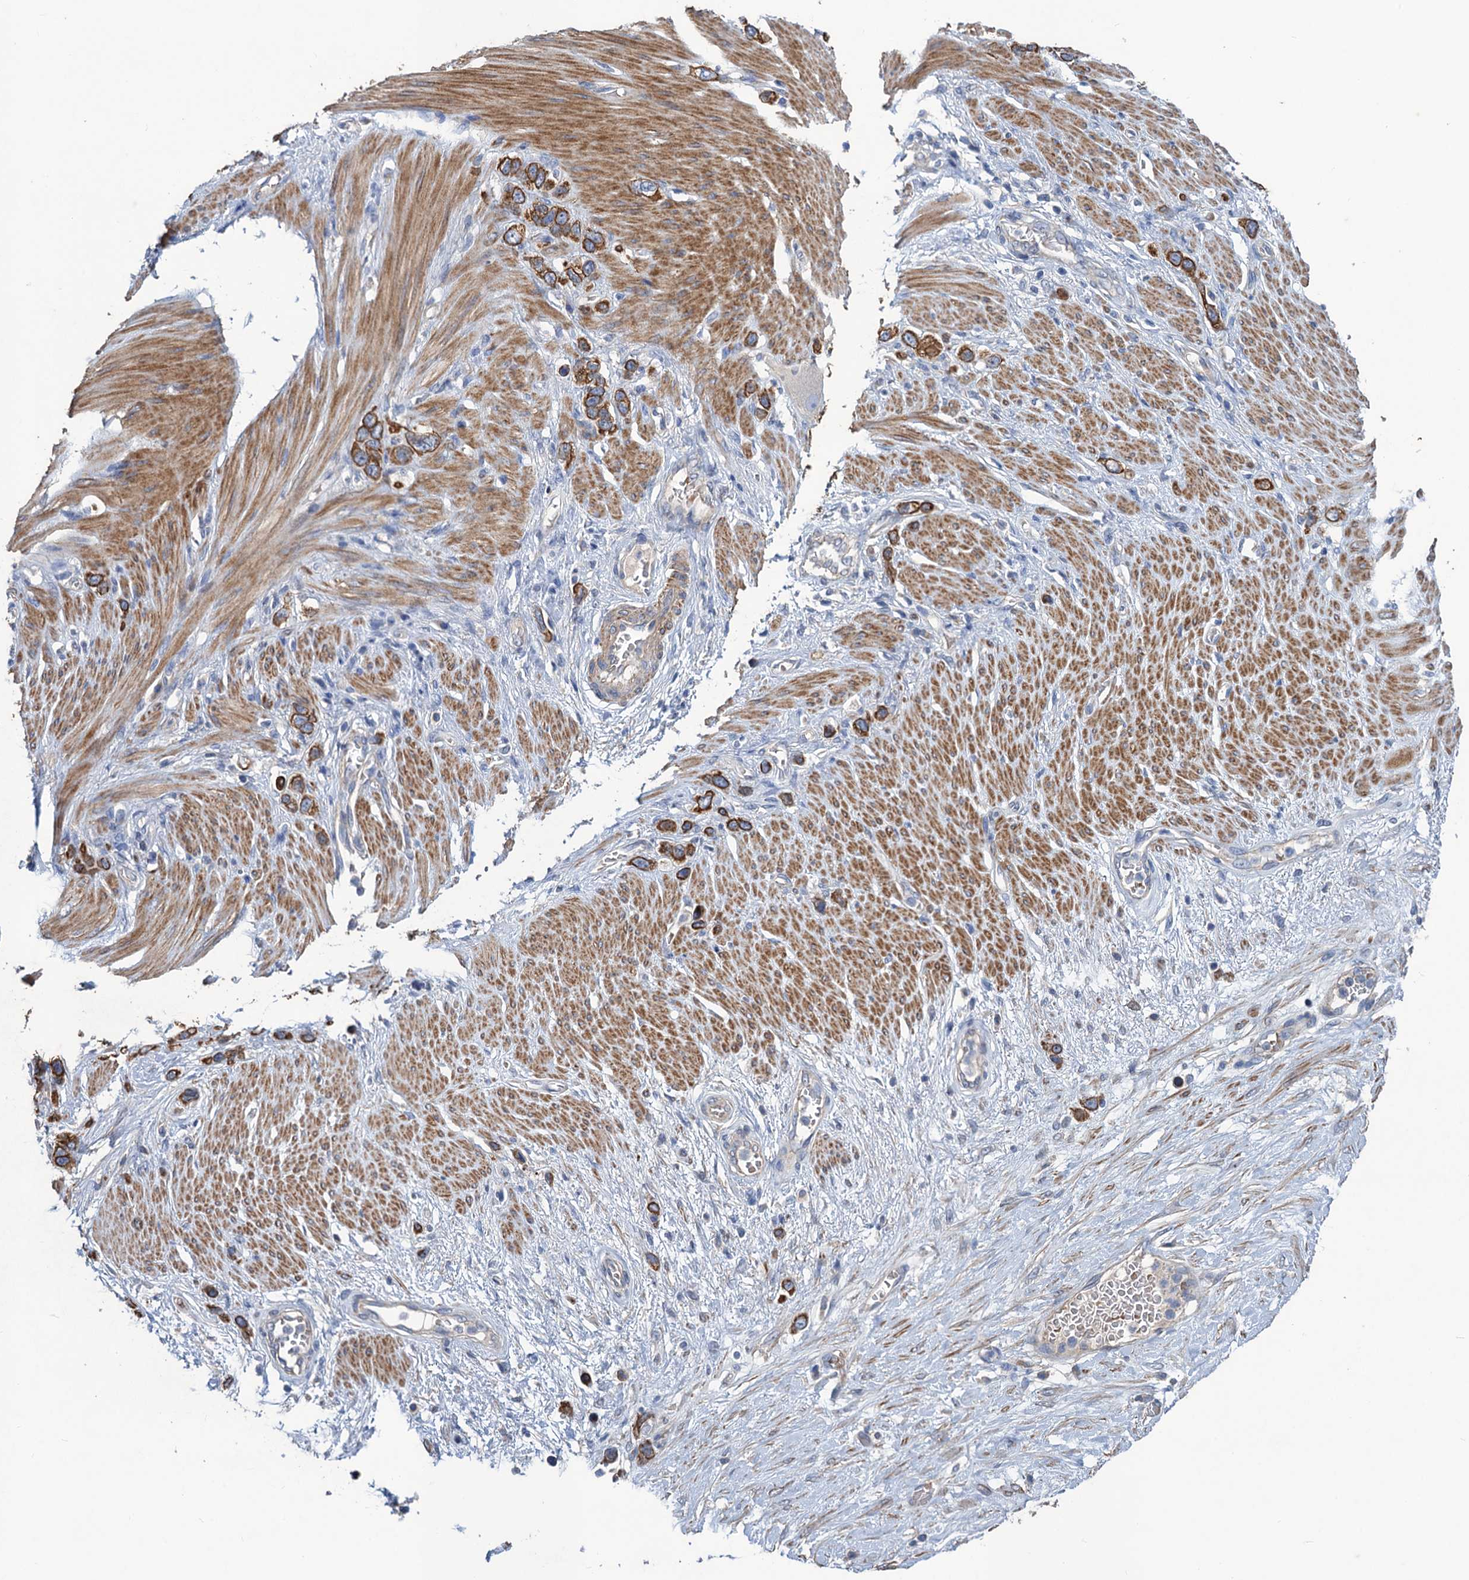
{"staining": {"intensity": "strong", "quantity": ">75%", "location": "cytoplasmic/membranous"}, "tissue": "stomach cancer", "cell_type": "Tumor cells", "image_type": "cancer", "snomed": [{"axis": "morphology", "description": "Adenocarcinoma, NOS"}, {"axis": "morphology", "description": "Adenocarcinoma, High grade"}, {"axis": "topography", "description": "Stomach, upper"}, {"axis": "topography", "description": "Stomach, lower"}], "caption": "Stomach cancer stained with IHC demonstrates strong cytoplasmic/membranous expression in approximately >75% of tumor cells.", "gene": "SMCO3", "patient": {"sex": "female", "age": 65}}